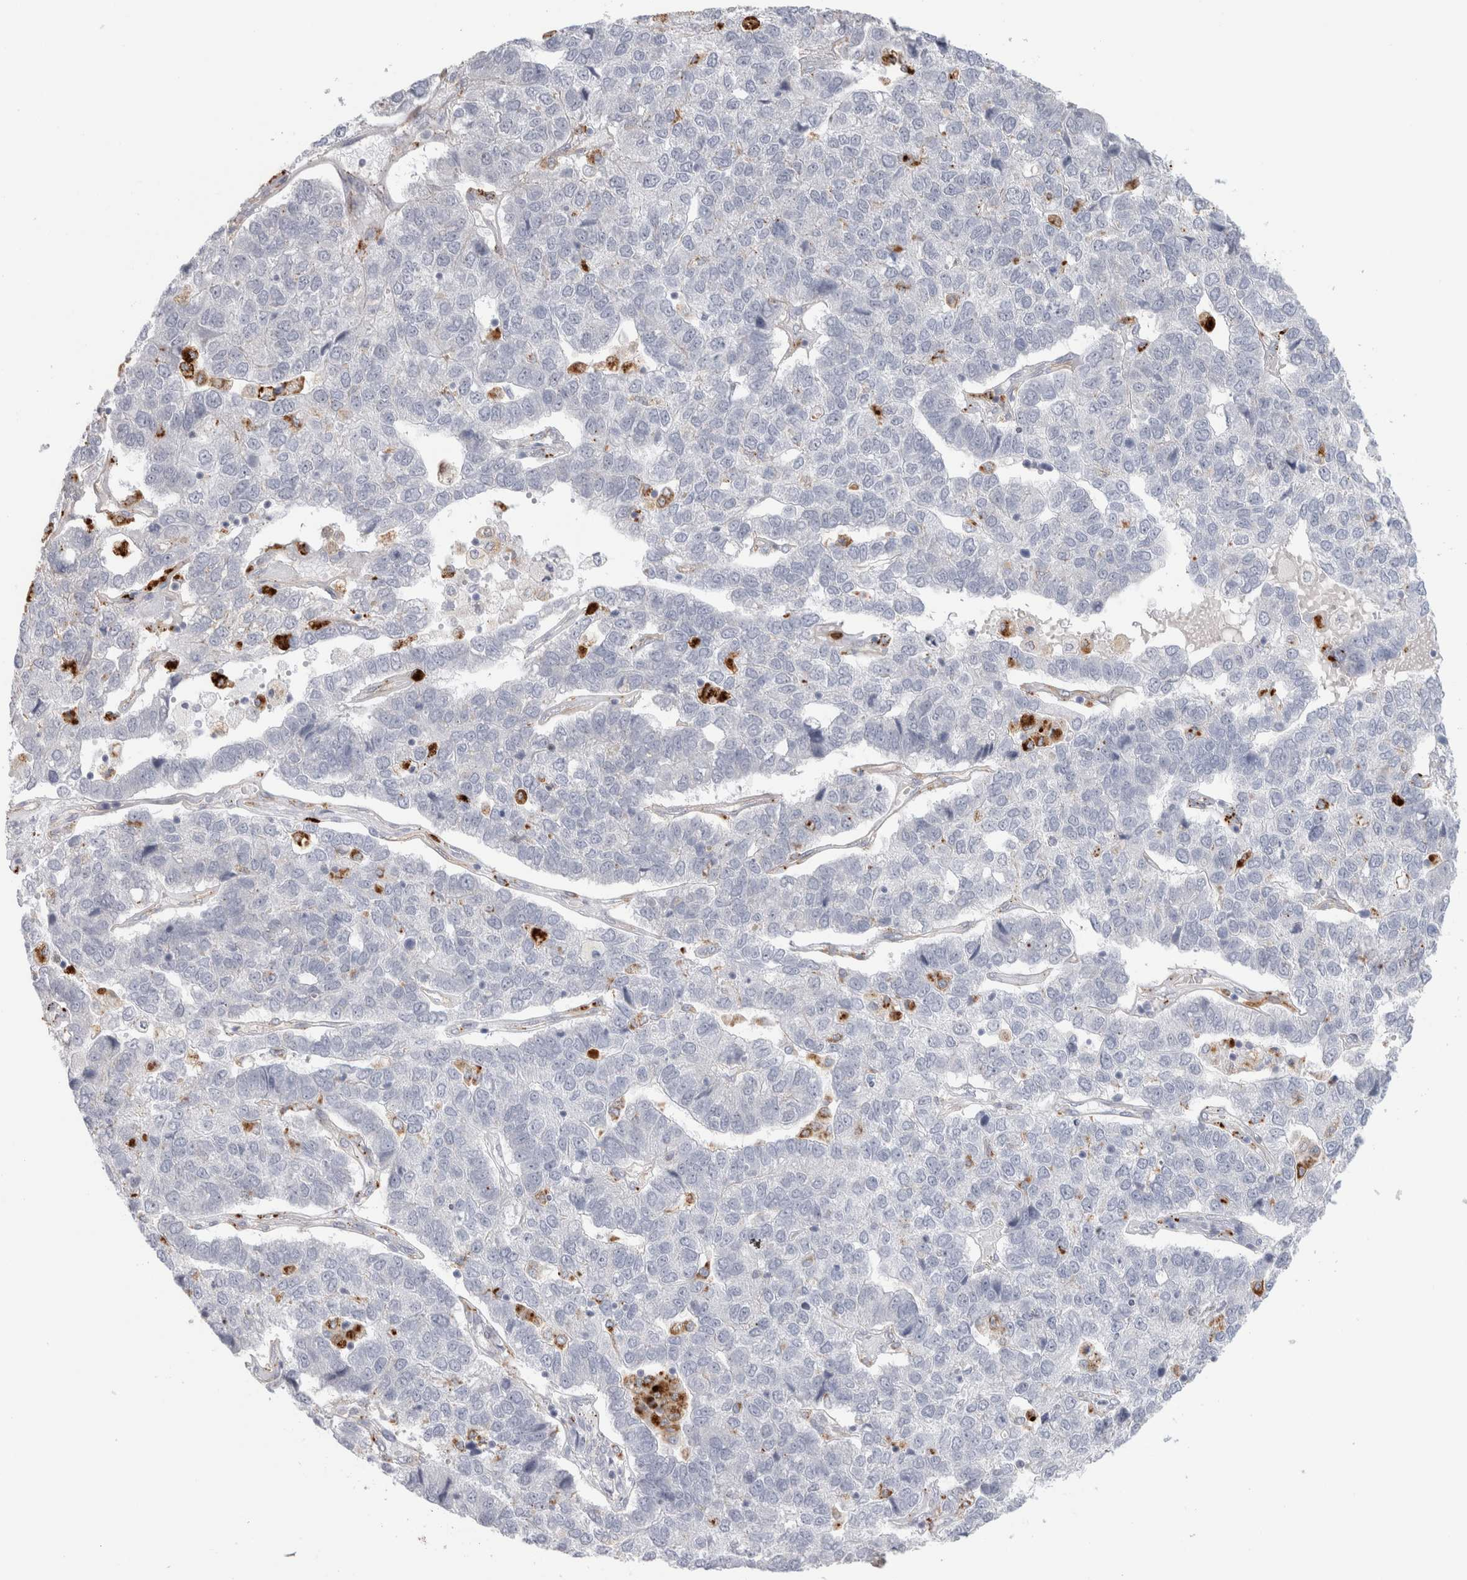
{"staining": {"intensity": "negative", "quantity": "none", "location": "none"}, "tissue": "pancreatic cancer", "cell_type": "Tumor cells", "image_type": "cancer", "snomed": [{"axis": "morphology", "description": "Adenocarcinoma, NOS"}, {"axis": "topography", "description": "Pancreas"}], "caption": "Protein analysis of pancreatic adenocarcinoma demonstrates no significant staining in tumor cells.", "gene": "ANKMY1", "patient": {"sex": "female", "age": 61}}